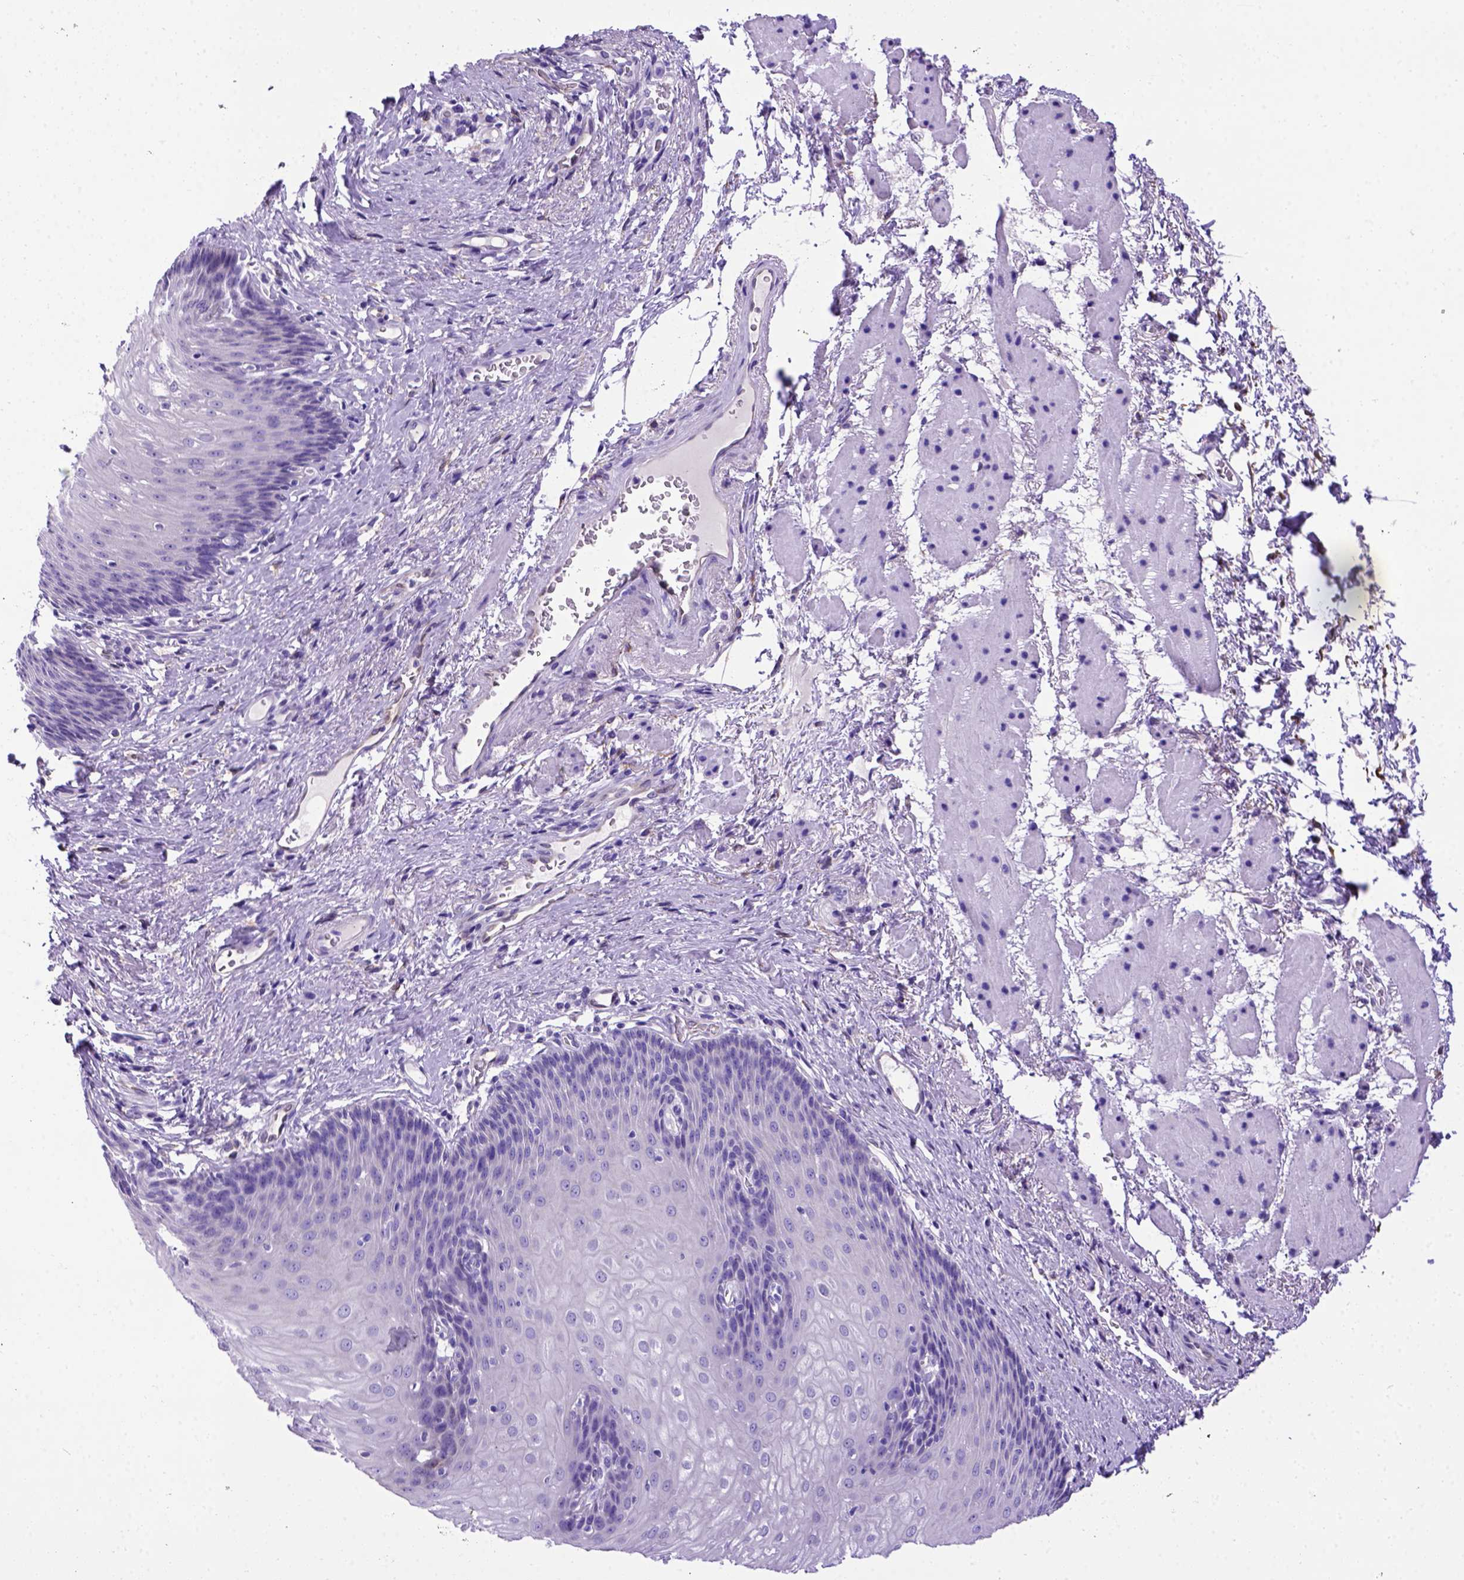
{"staining": {"intensity": "negative", "quantity": "none", "location": "none"}, "tissue": "esophagus", "cell_type": "Squamous epithelial cells", "image_type": "normal", "snomed": [{"axis": "morphology", "description": "Normal tissue, NOS"}, {"axis": "topography", "description": "Esophagus"}], "caption": "Squamous epithelial cells are negative for protein expression in unremarkable human esophagus. (DAB immunohistochemistry with hematoxylin counter stain).", "gene": "PTGES", "patient": {"sex": "male", "age": 76}}